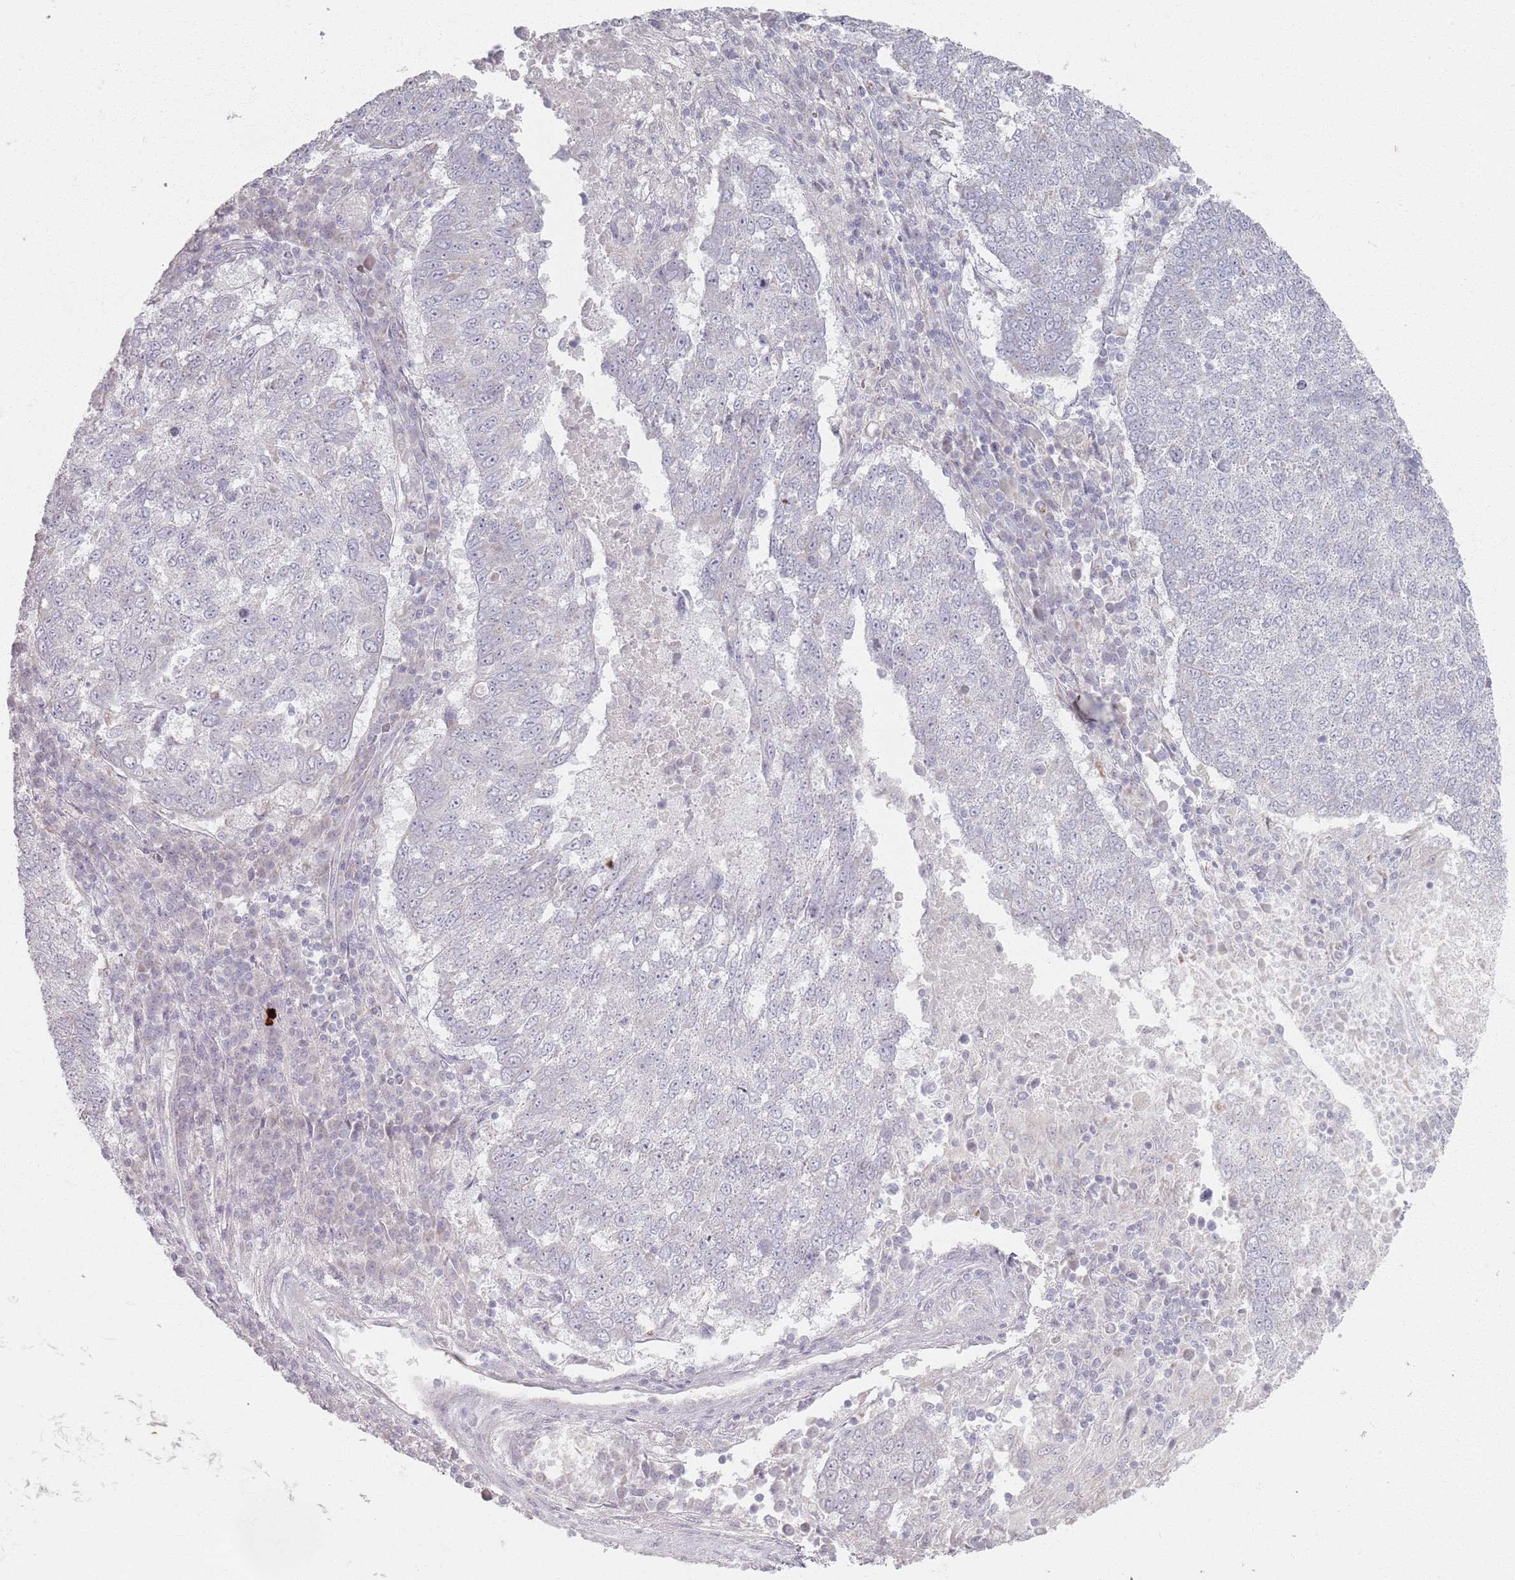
{"staining": {"intensity": "negative", "quantity": "none", "location": "none"}, "tissue": "lung cancer", "cell_type": "Tumor cells", "image_type": "cancer", "snomed": [{"axis": "morphology", "description": "Squamous cell carcinoma, NOS"}, {"axis": "topography", "description": "Lung"}], "caption": "Immunohistochemistry (IHC) micrograph of neoplastic tissue: lung squamous cell carcinoma stained with DAB (3,3'-diaminobenzidine) exhibits no significant protein expression in tumor cells.", "gene": "PKD2L2", "patient": {"sex": "male", "age": 73}}